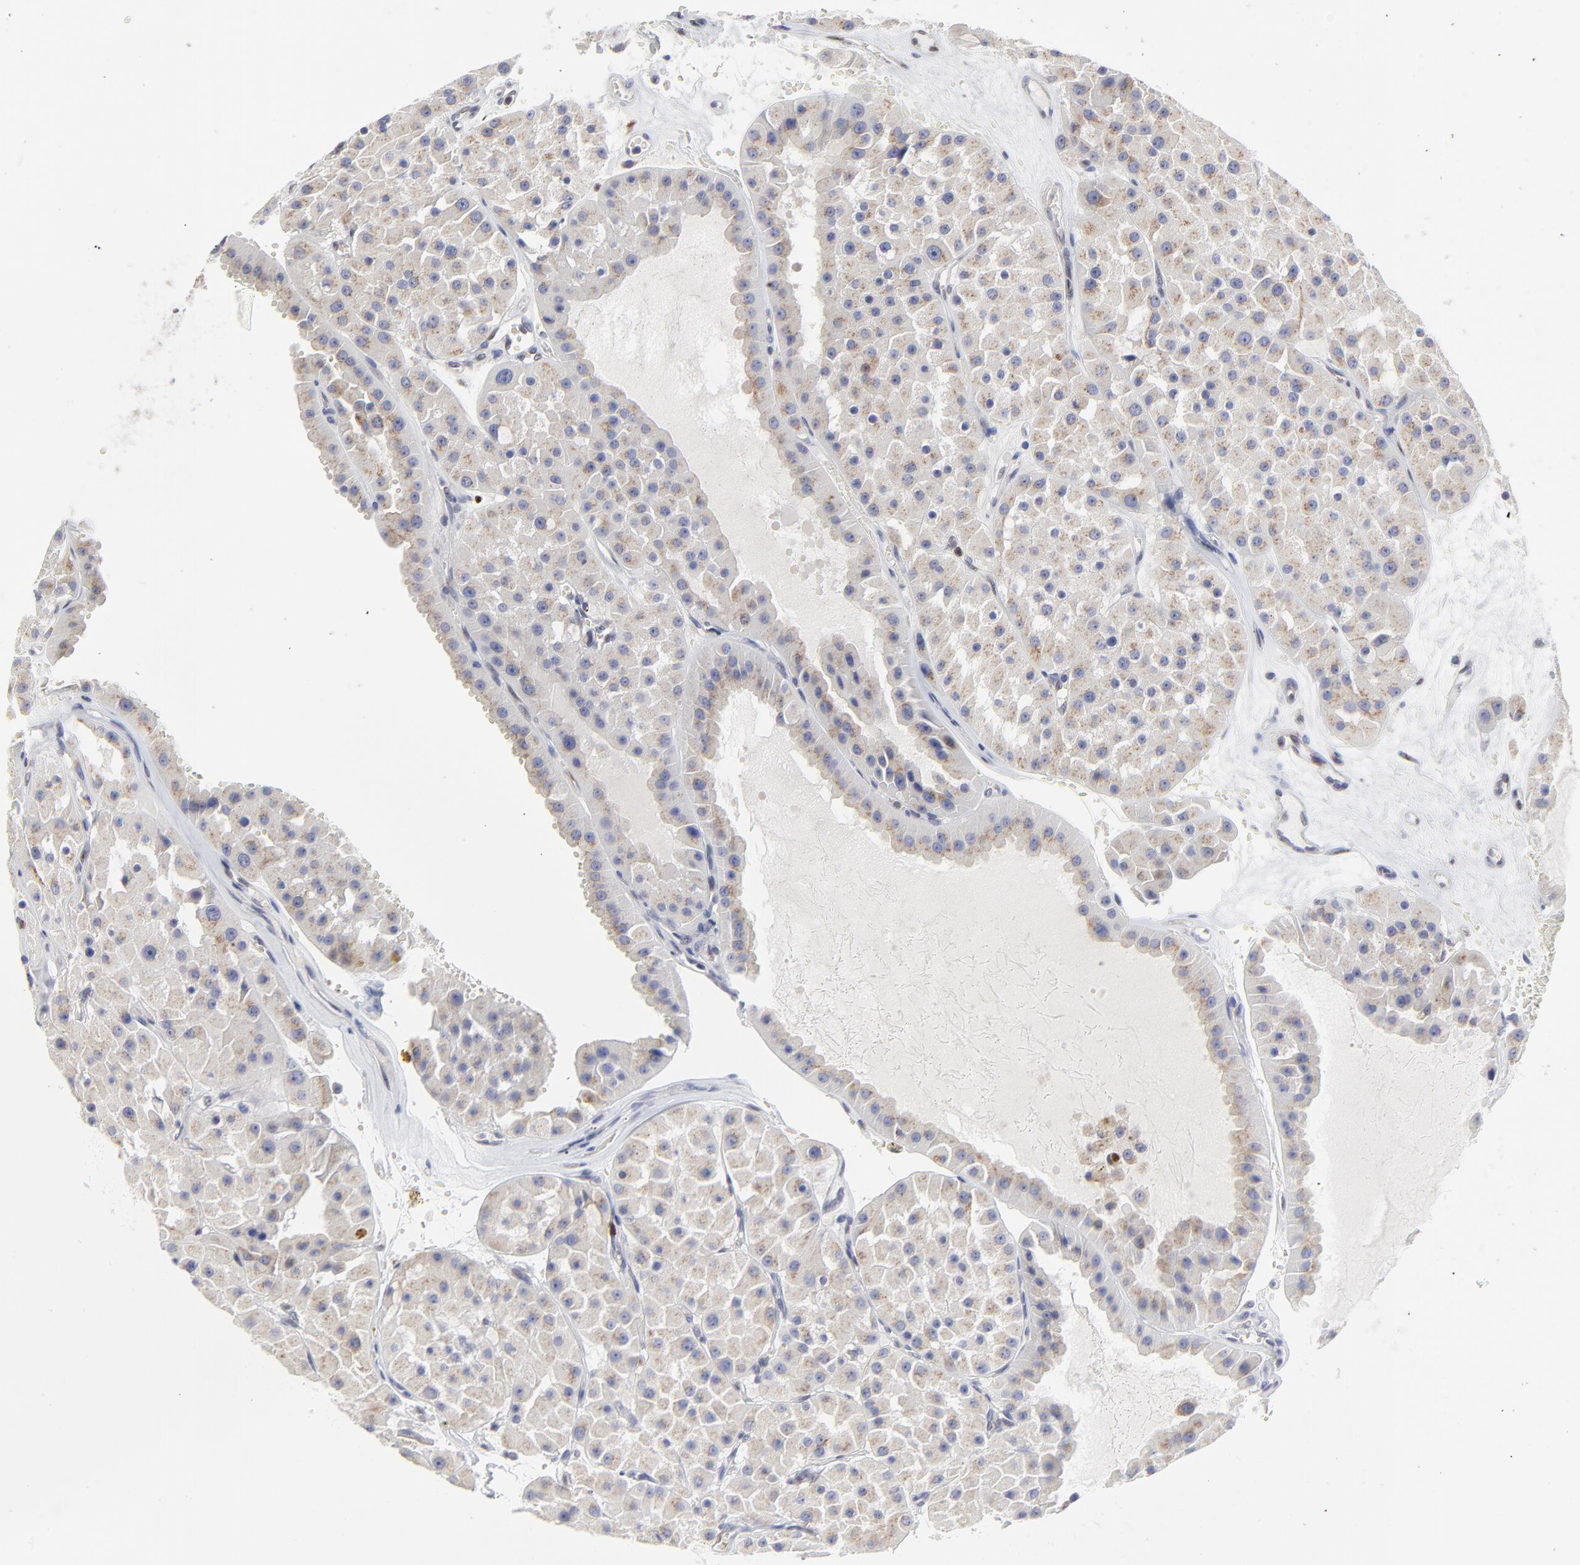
{"staining": {"intensity": "weak", "quantity": "<25%", "location": "cytoplasmic/membranous"}, "tissue": "renal cancer", "cell_type": "Tumor cells", "image_type": "cancer", "snomed": [{"axis": "morphology", "description": "Adenocarcinoma, uncertain malignant potential"}, {"axis": "topography", "description": "Kidney"}], "caption": "Immunohistochemistry photomicrograph of neoplastic tissue: human renal cancer stained with DAB displays no significant protein staining in tumor cells. Brightfield microscopy of immunohistochemistry (IHC) stained with DAB (3,3'-diaminobenzidine) (brown) and hematoxylin (blue), captured at high magnification.", "gene": "NCAPH", "patient": {"sex": "male", "age": 63}}